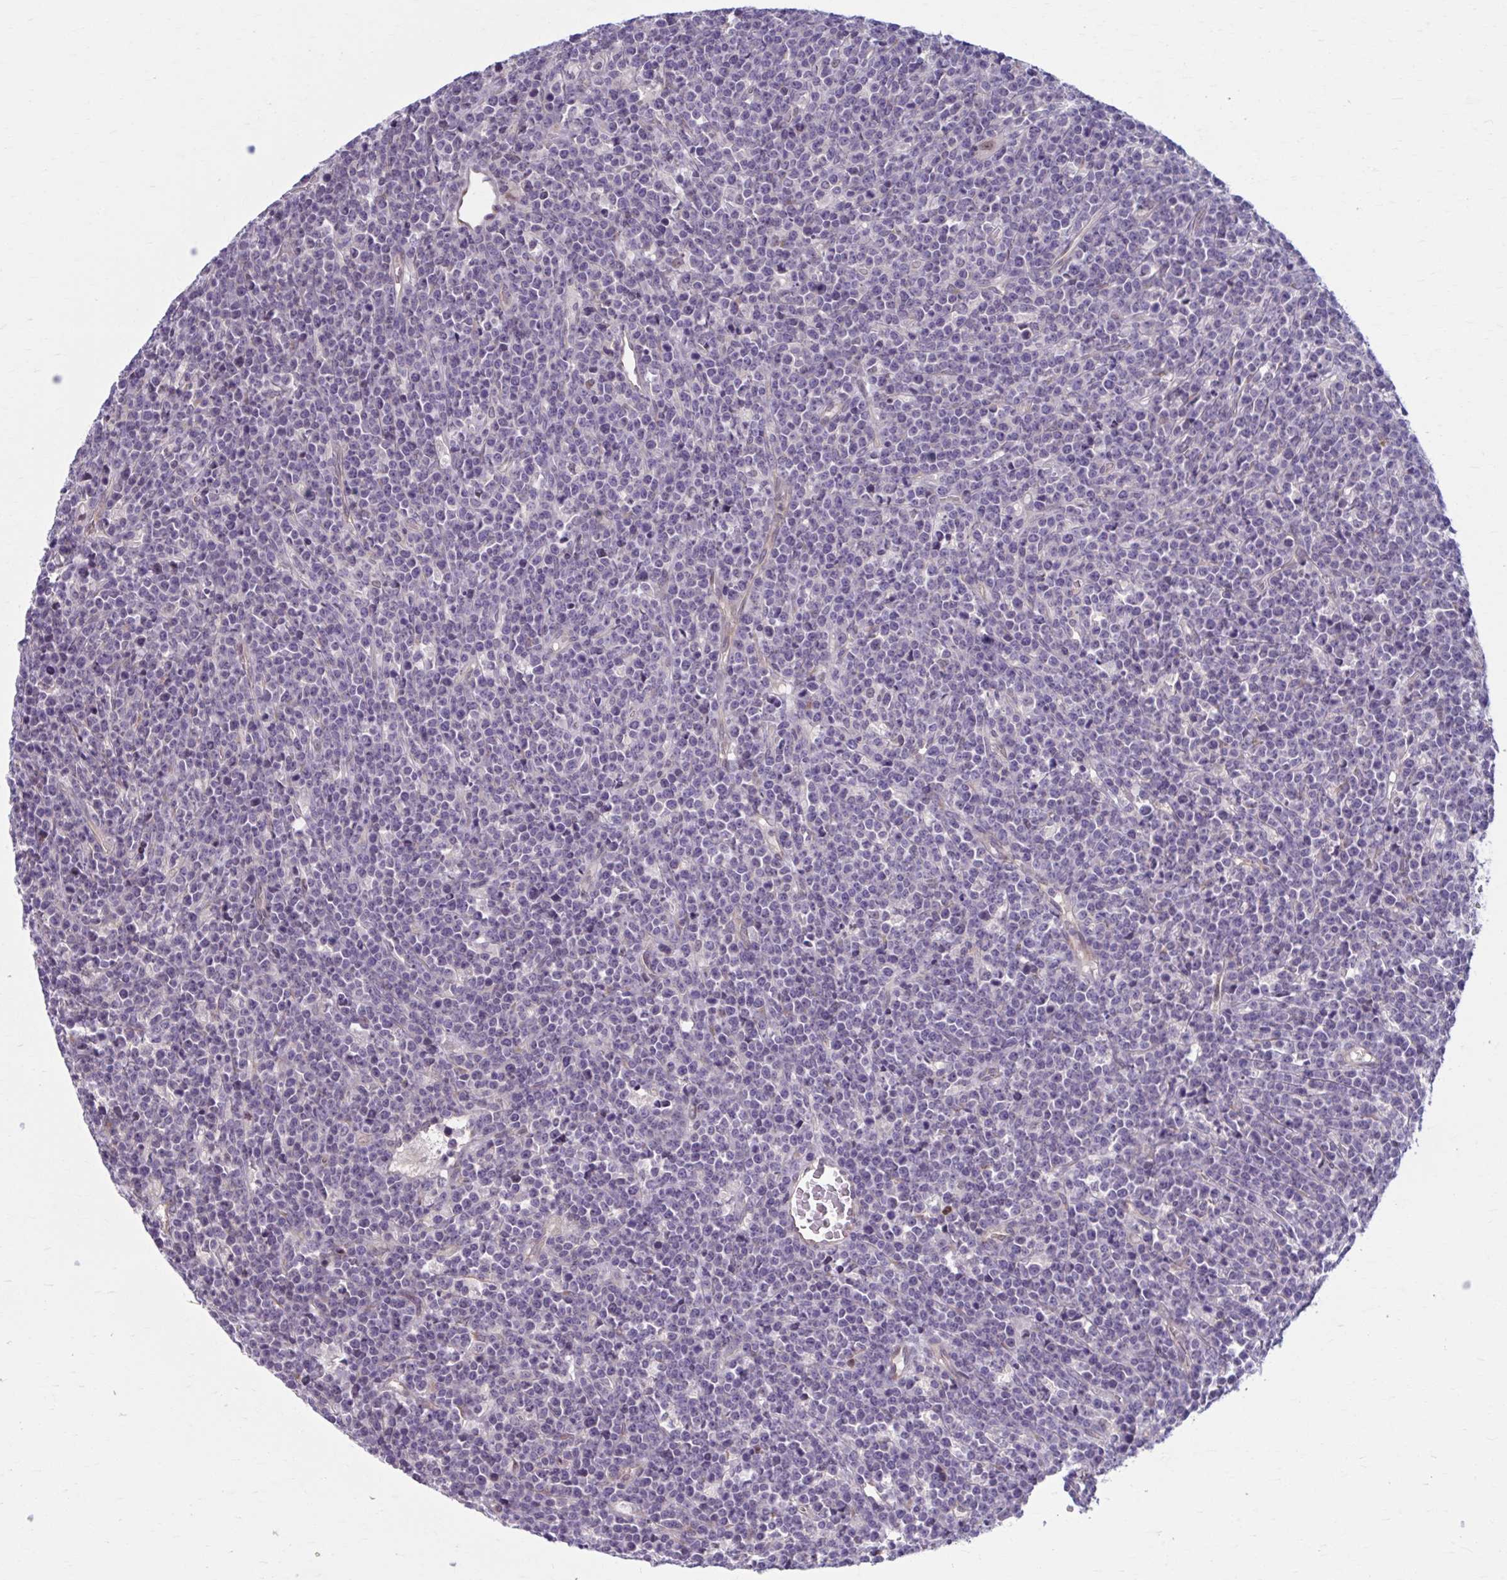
{"staining": {"intensity": "negative", "quantity": "none", "location": "none"}, "tissue": "lymphoma", "cell_type": "Tumor cells", "image_type": "cancer", "snomed": [{"axis": "morphology", "description": "Malignant lymphoma, non-Hodgkin's type, High grade"}, {"axis": "topography", "description": "Ovary"}], "caption": "An immunohistochemistry micrograph of malignant lymphoma, non-Hodgkin's type (high-grade) is shown. There is no staining in tumor cells of malignant lymphoma, non-Hodgkin's type (high-grade). Nuclei are stained in blue.", "gene": "CHST3", "patient": {"sex": "female", "age": 56}}